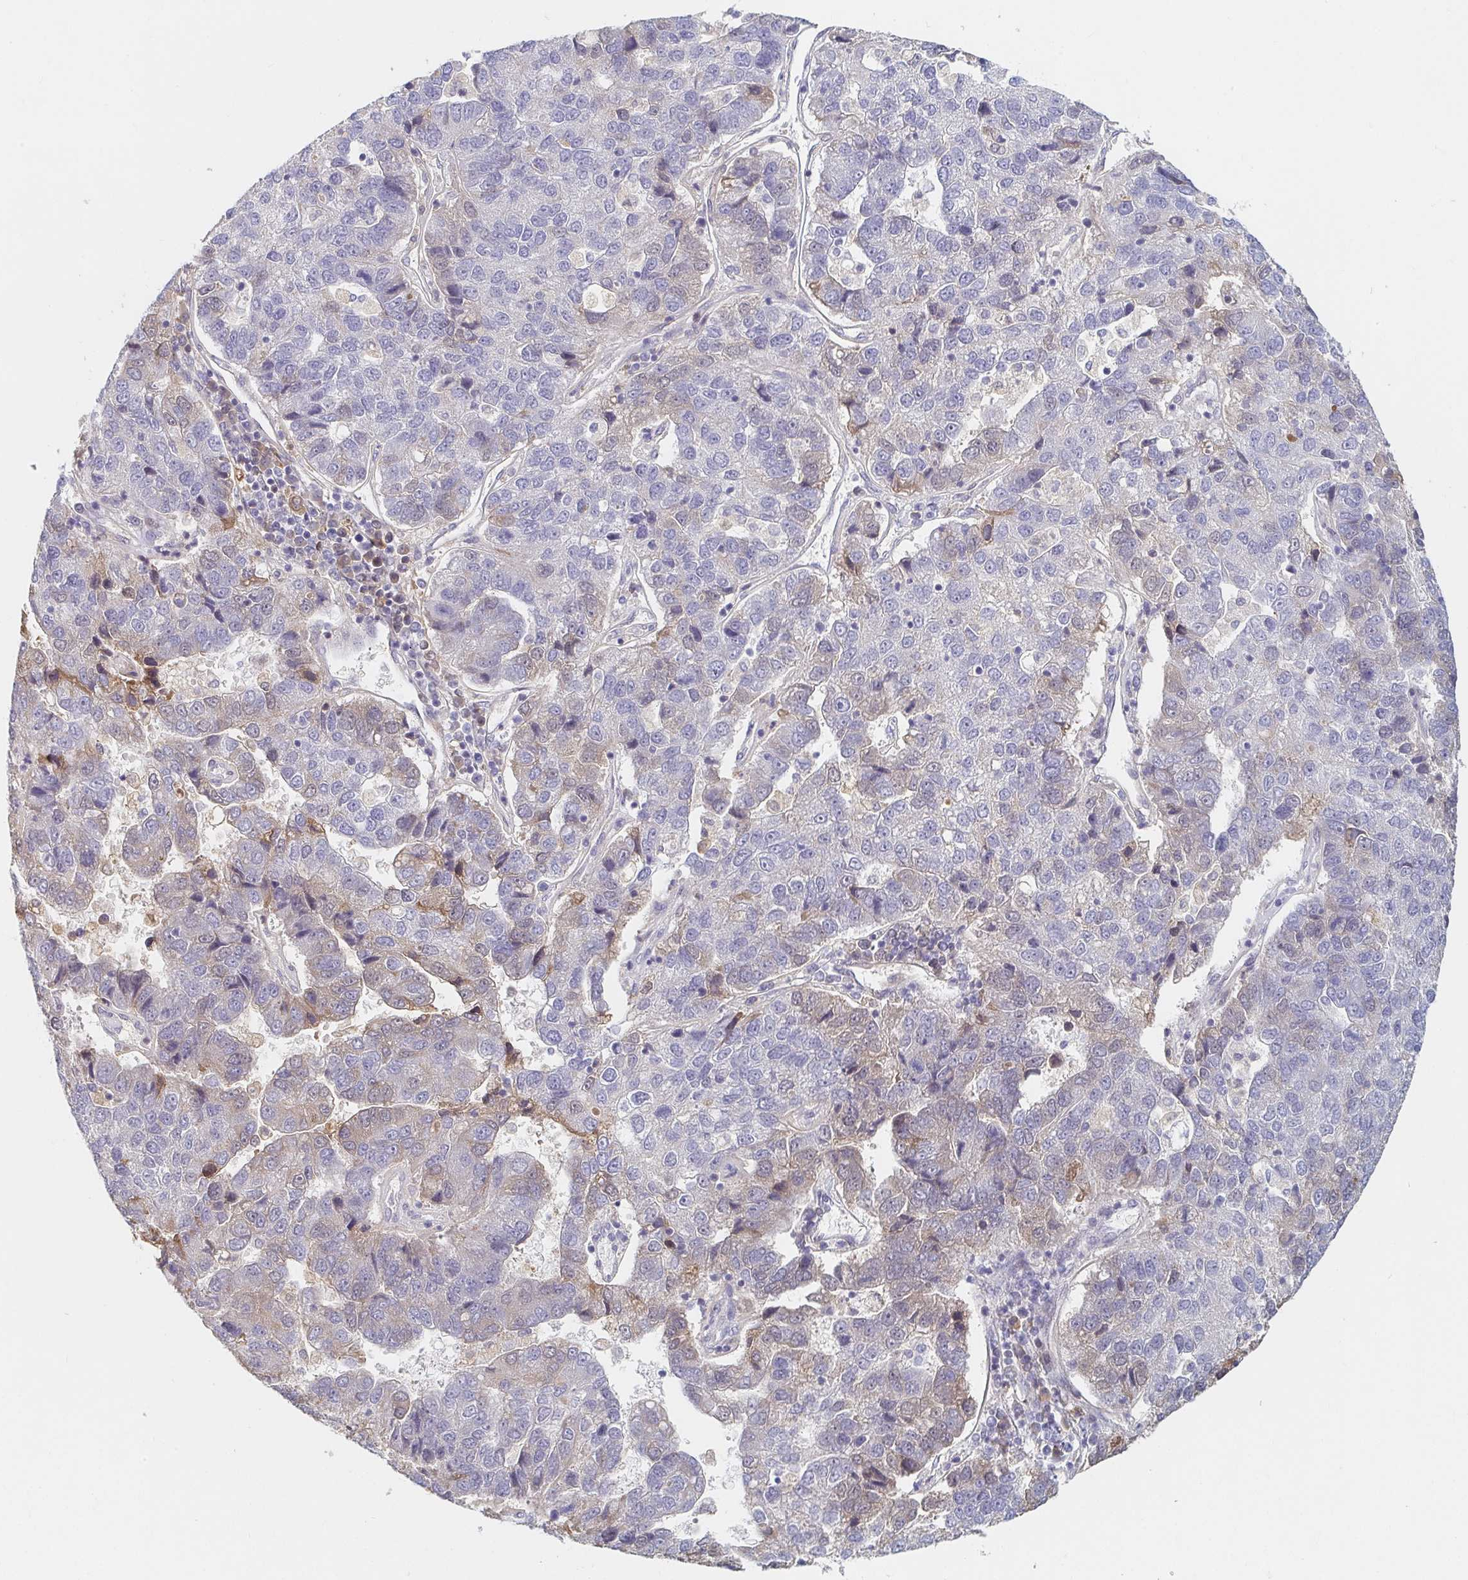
{"staining": {"intensity": "weak", "quantity": "<25%", "location": "cytoplasmic/membranous"}, "tissue": "pancreatic cancer", "cell_type": "Tumor cells", "image_type": "cancer", "snomed": [{"axis": "morphology", "description": "Adenocarcinoma, NOS"}, {"axis": "topography", "description": "Pancreas"}], "caption": "Pancreatic cancer (adenocarcinoma) stained for a protein using immunohistochemistry (IHC) exhibits no staining tumor cells.", "gene": "NME9", "patient": {"sex": "female", "age": 61}}